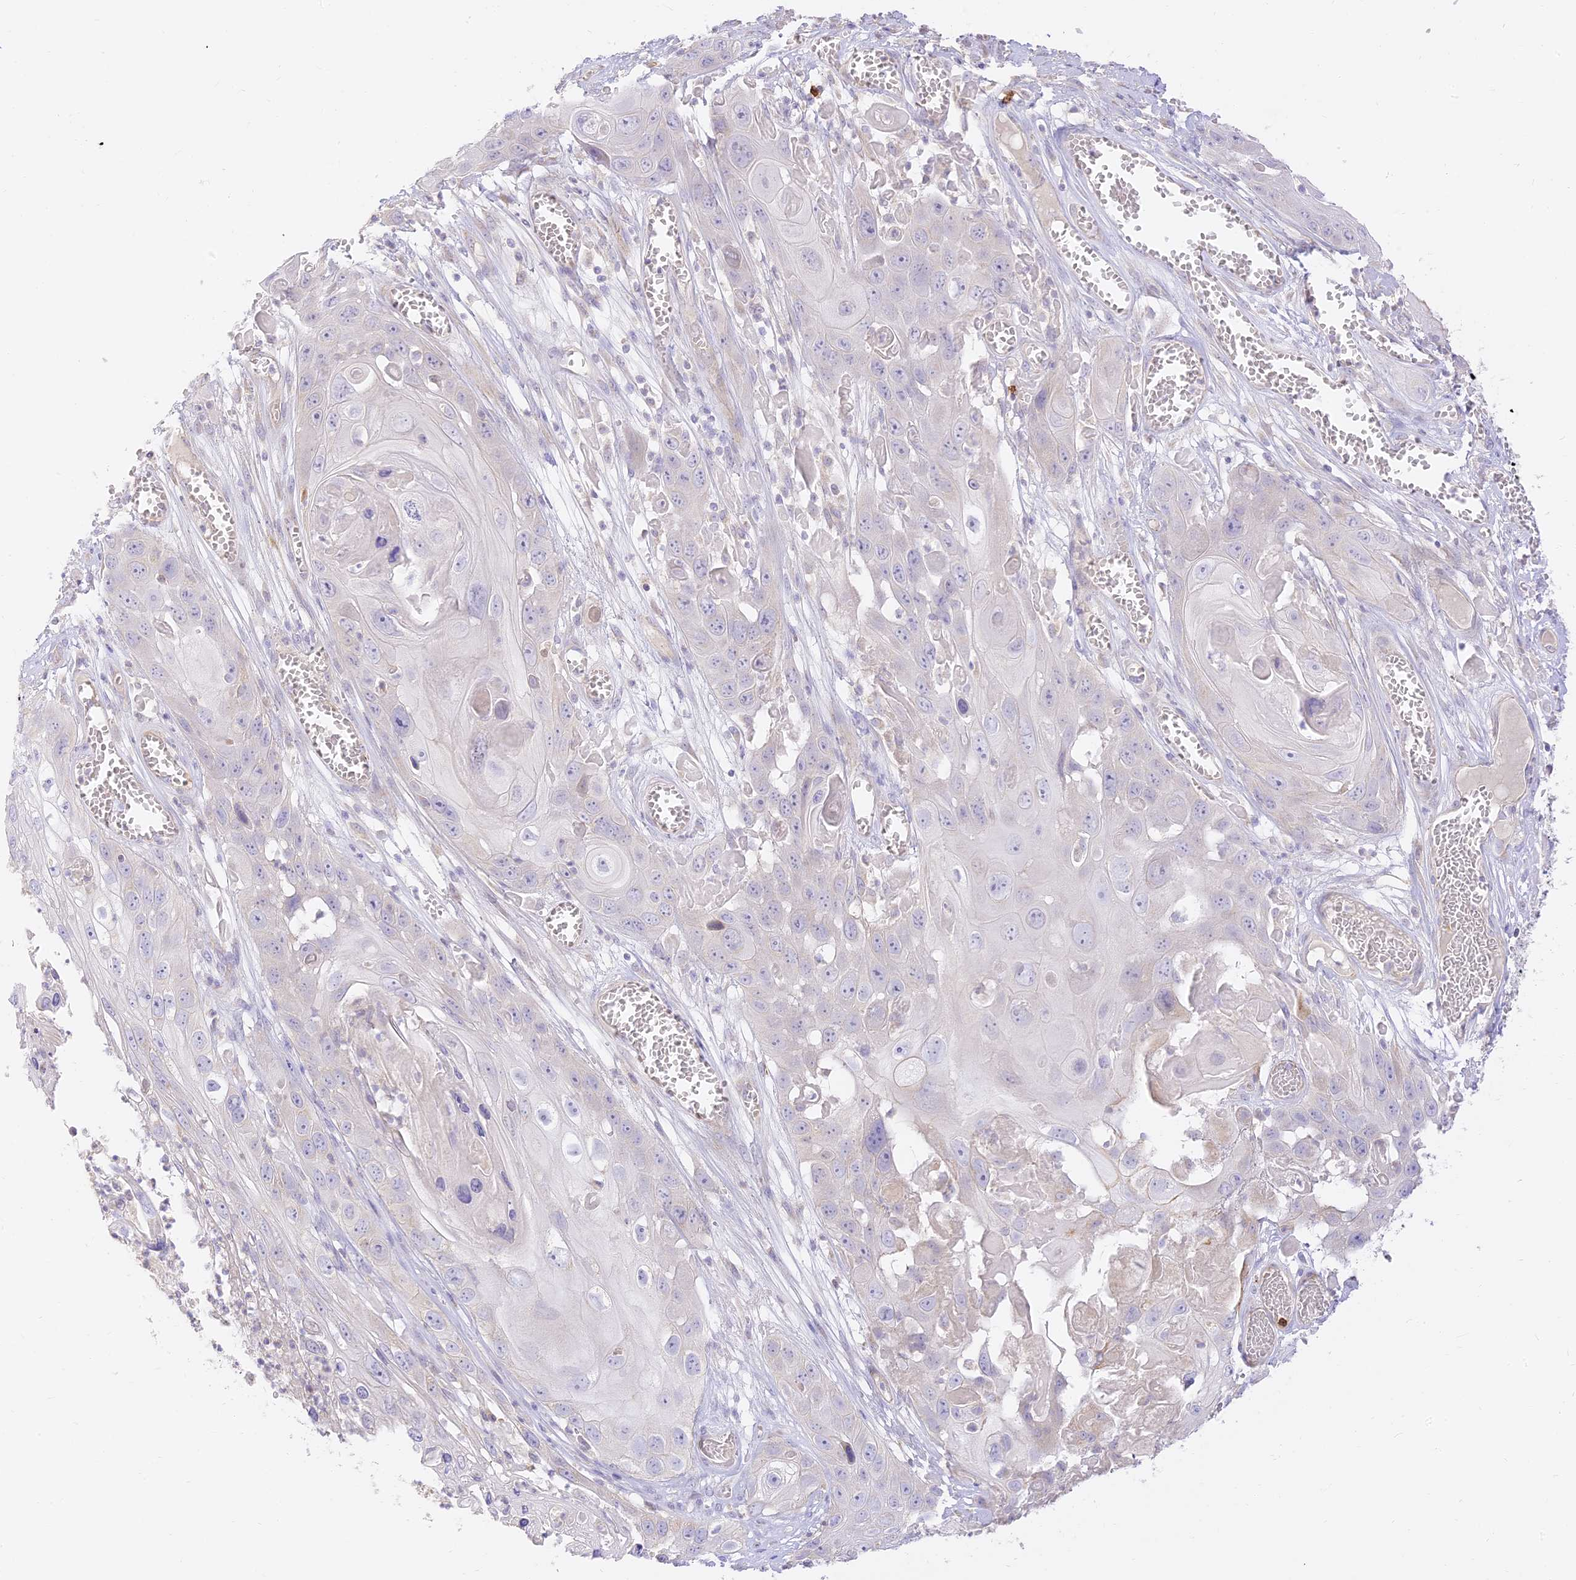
{"staining": {"intensity": "negative", "quantity": "none", "location": "none"}, "tissue": "skin cancer", "cell_type": "Tumor cells", "image_type": "cancer", "snomed": [{"axis": "morphology", "description": "Squamous cell carcinoma, NOS"}, {"axis": "topography", "description": "Skin"}], "caption": "Tumor cells are negative for protein expression in human squamous cell carcinoma (skin).", "gene": "LRRC15", "patient": {"sex": "male", "age": 55}}